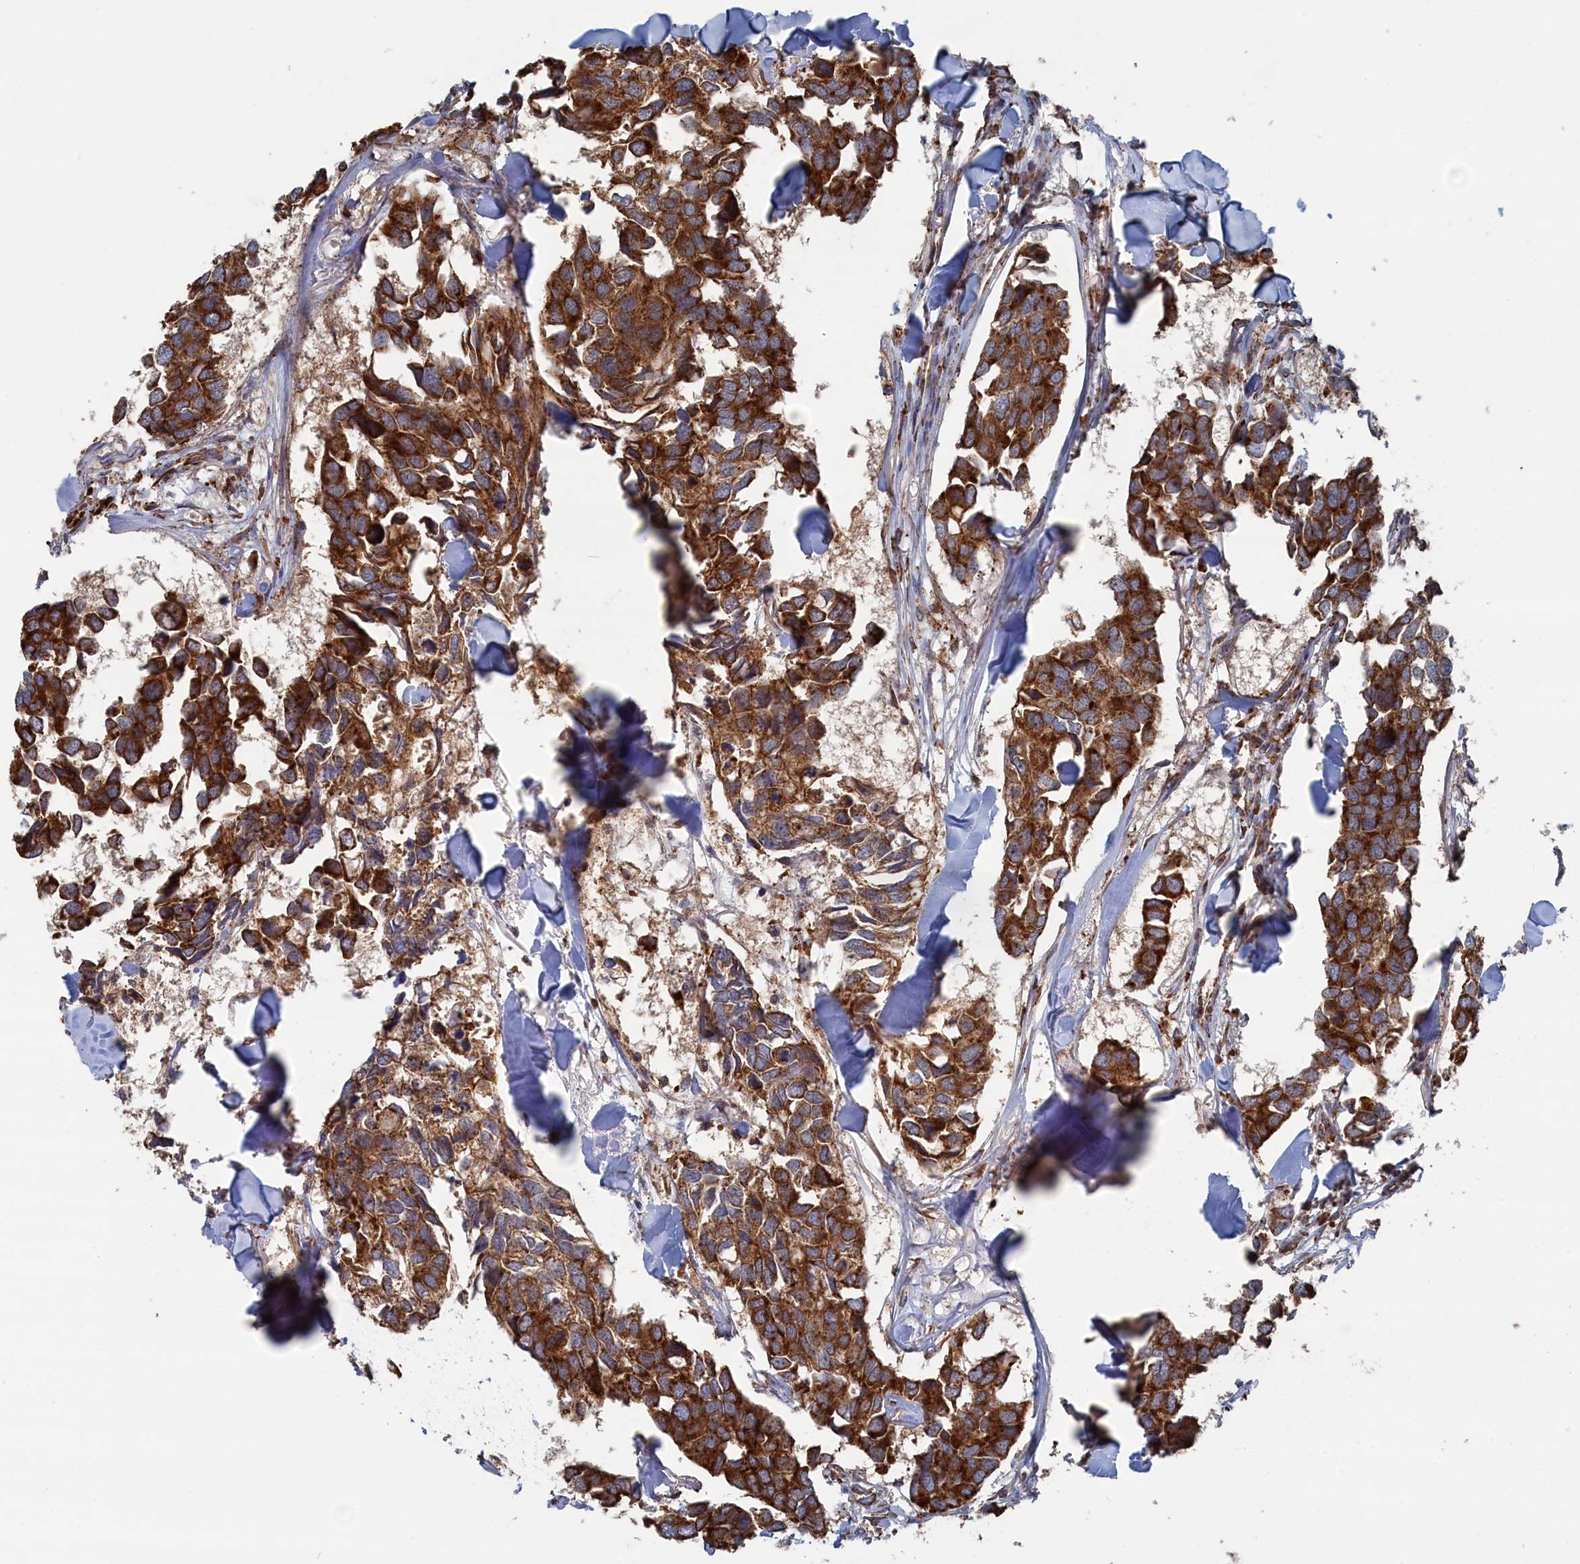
{"staining": {"intensity": "strong", "quantity": ">75%", "location": "cytoplasmic/membranous"}, "tissue": "breast cancer", "cell_type": "Tumor cells", "image_type": "cancer", "snomed": [{"axis": "morphology", "description": "Duct carcinoma"}, {"axis": "topography", "description": "Breast"}], "caption": "Strong cytoplasmic/membranous positivity for a protein is present in about >75% of tumor cells of breast infiltrating ductal carcinoma using IHC.", "gene": "BPIFB6", "patient": {"sex": "female", "age": 83}}